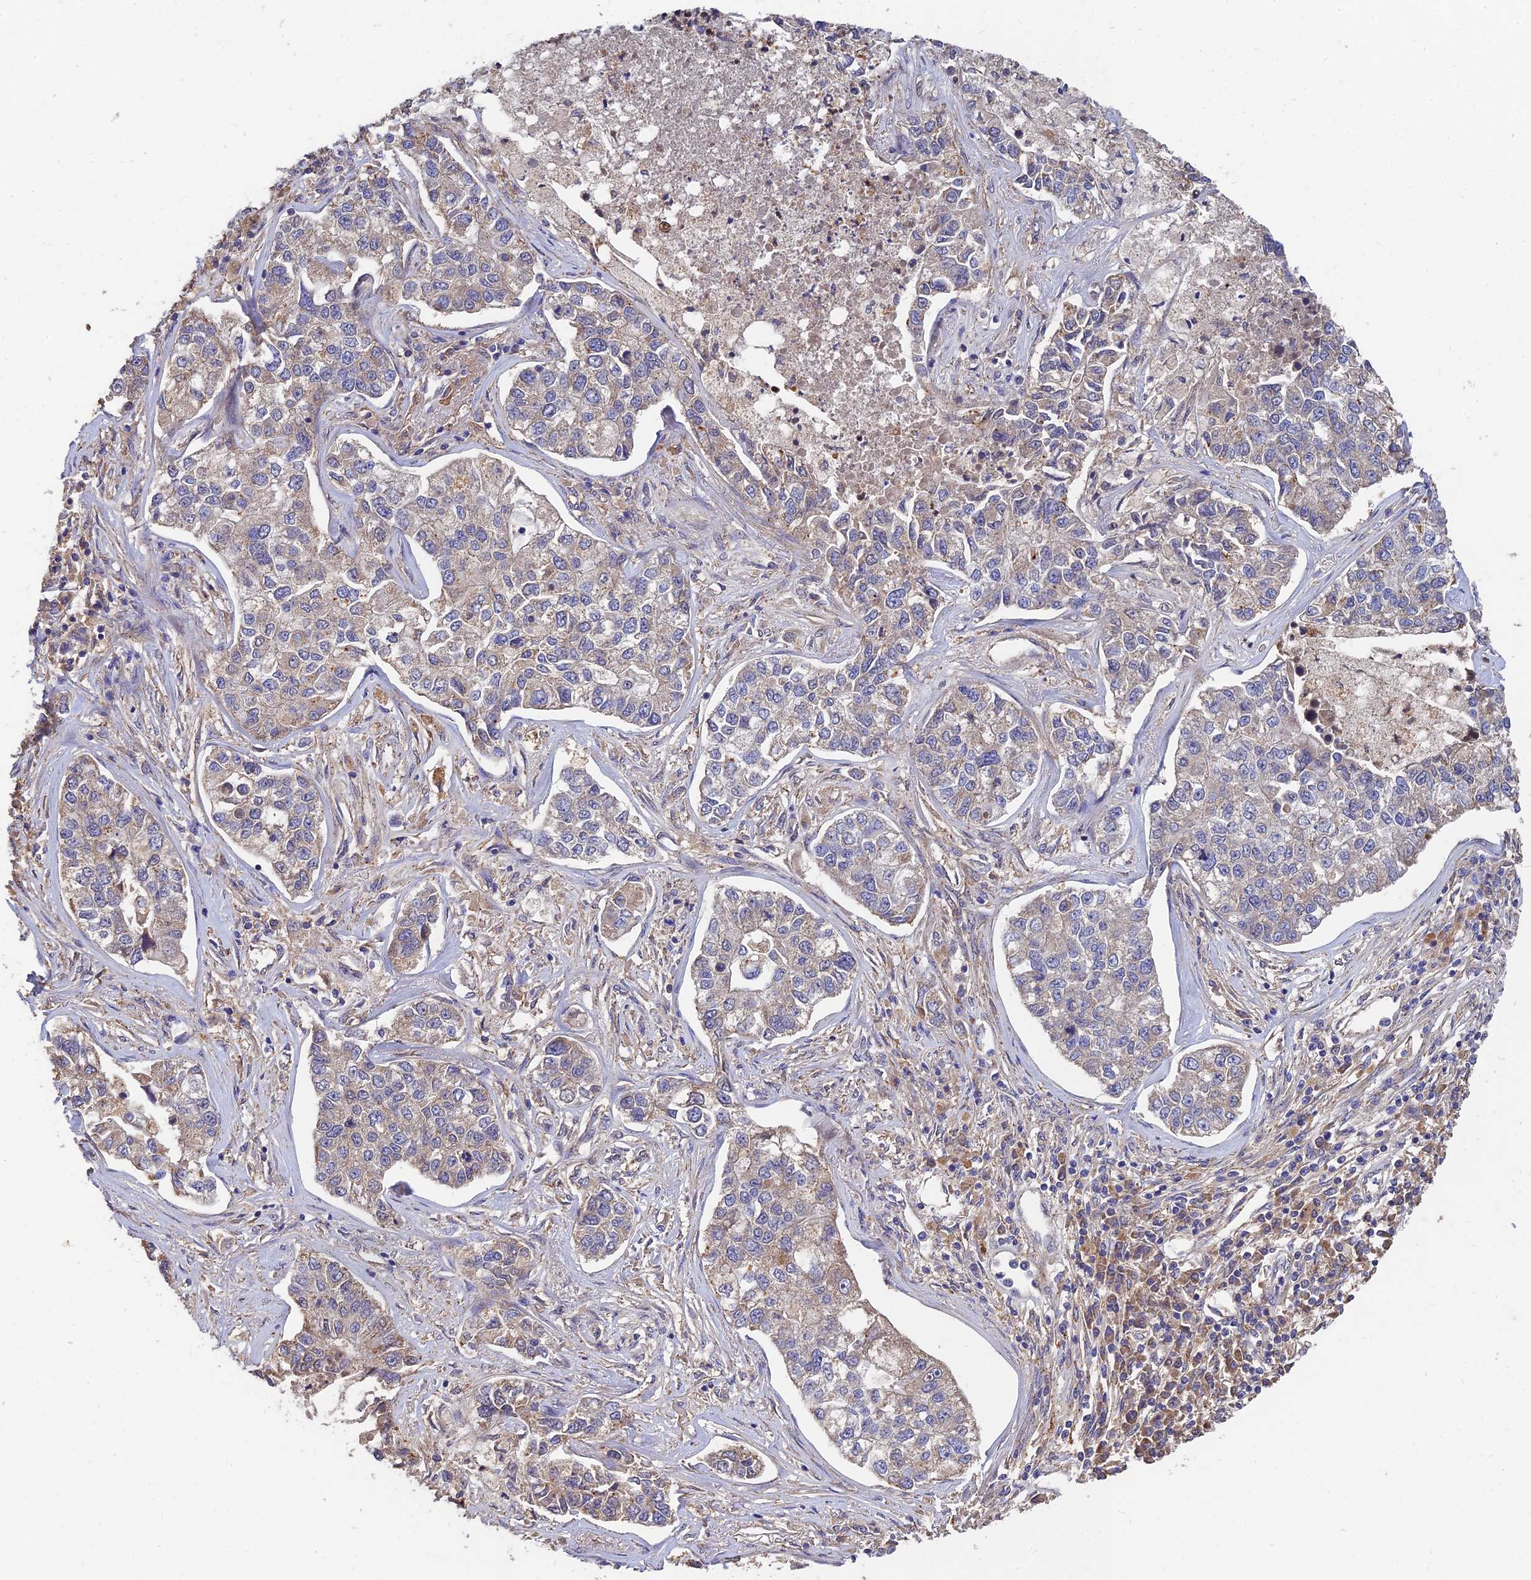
{"staining": {"intensity": "weak", "quantity": "<25%", "location": "cytoplasmic/membranous"}, "tissue": "lung cancer", "cell_type": "Tumor cells", "image_type": "cancer", "snomed": [{"axis": "morphology", "description": "Adenocarcinoma, NOS"}, {"axis": "topography", "description": "Lung"}], "caption": "Lung cancer stained for a protein using immunohistochemistry (IHC) shows no positivity tumor cells.", "gene": "SLC38A11", "patient": {"sex": "male", "age": 49}}